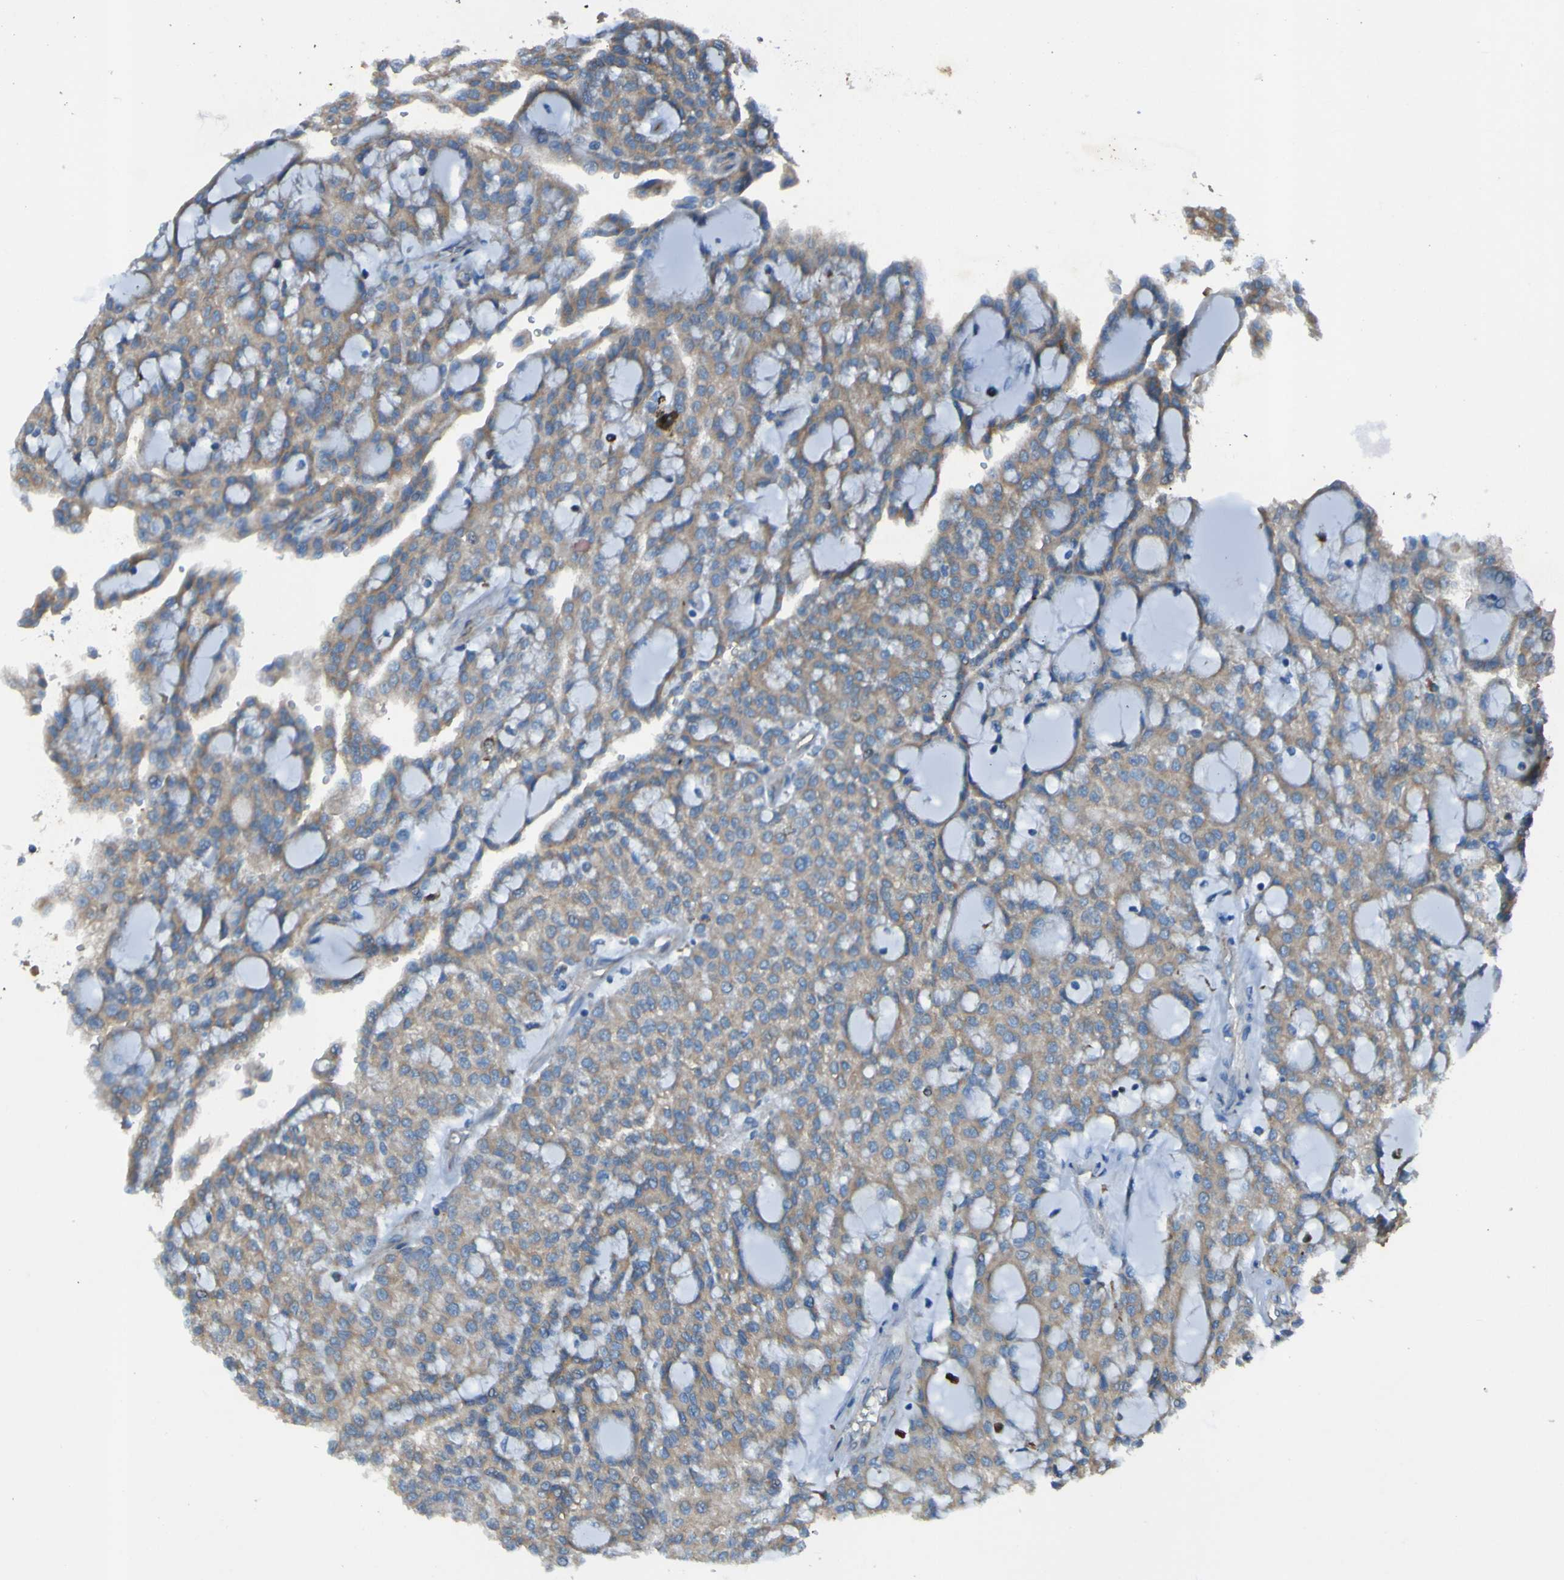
{"staining": {"intensity": "moderate", "quantity": ">75%", "location": "cytoplasmic/membranous"}, "tissue": "renal cancer", "cell_type": "Tumor cells", "image_type": "cancer", "snomed": [{"axis": "morphology", "description": "Adenocarcinoma, NOS"}, {"axis": "topography", "description": "Kidney"}], "caption": "An immunohistochemistry (IHC) histopathology image of neoplastic tissue is shown. Protein staining in brown labels moderate cytoplasmic/membranous positivity in renal cancer within tumor cells.", "gene": "RAB5B", "patient": {"sex": "male", "age": 63}}